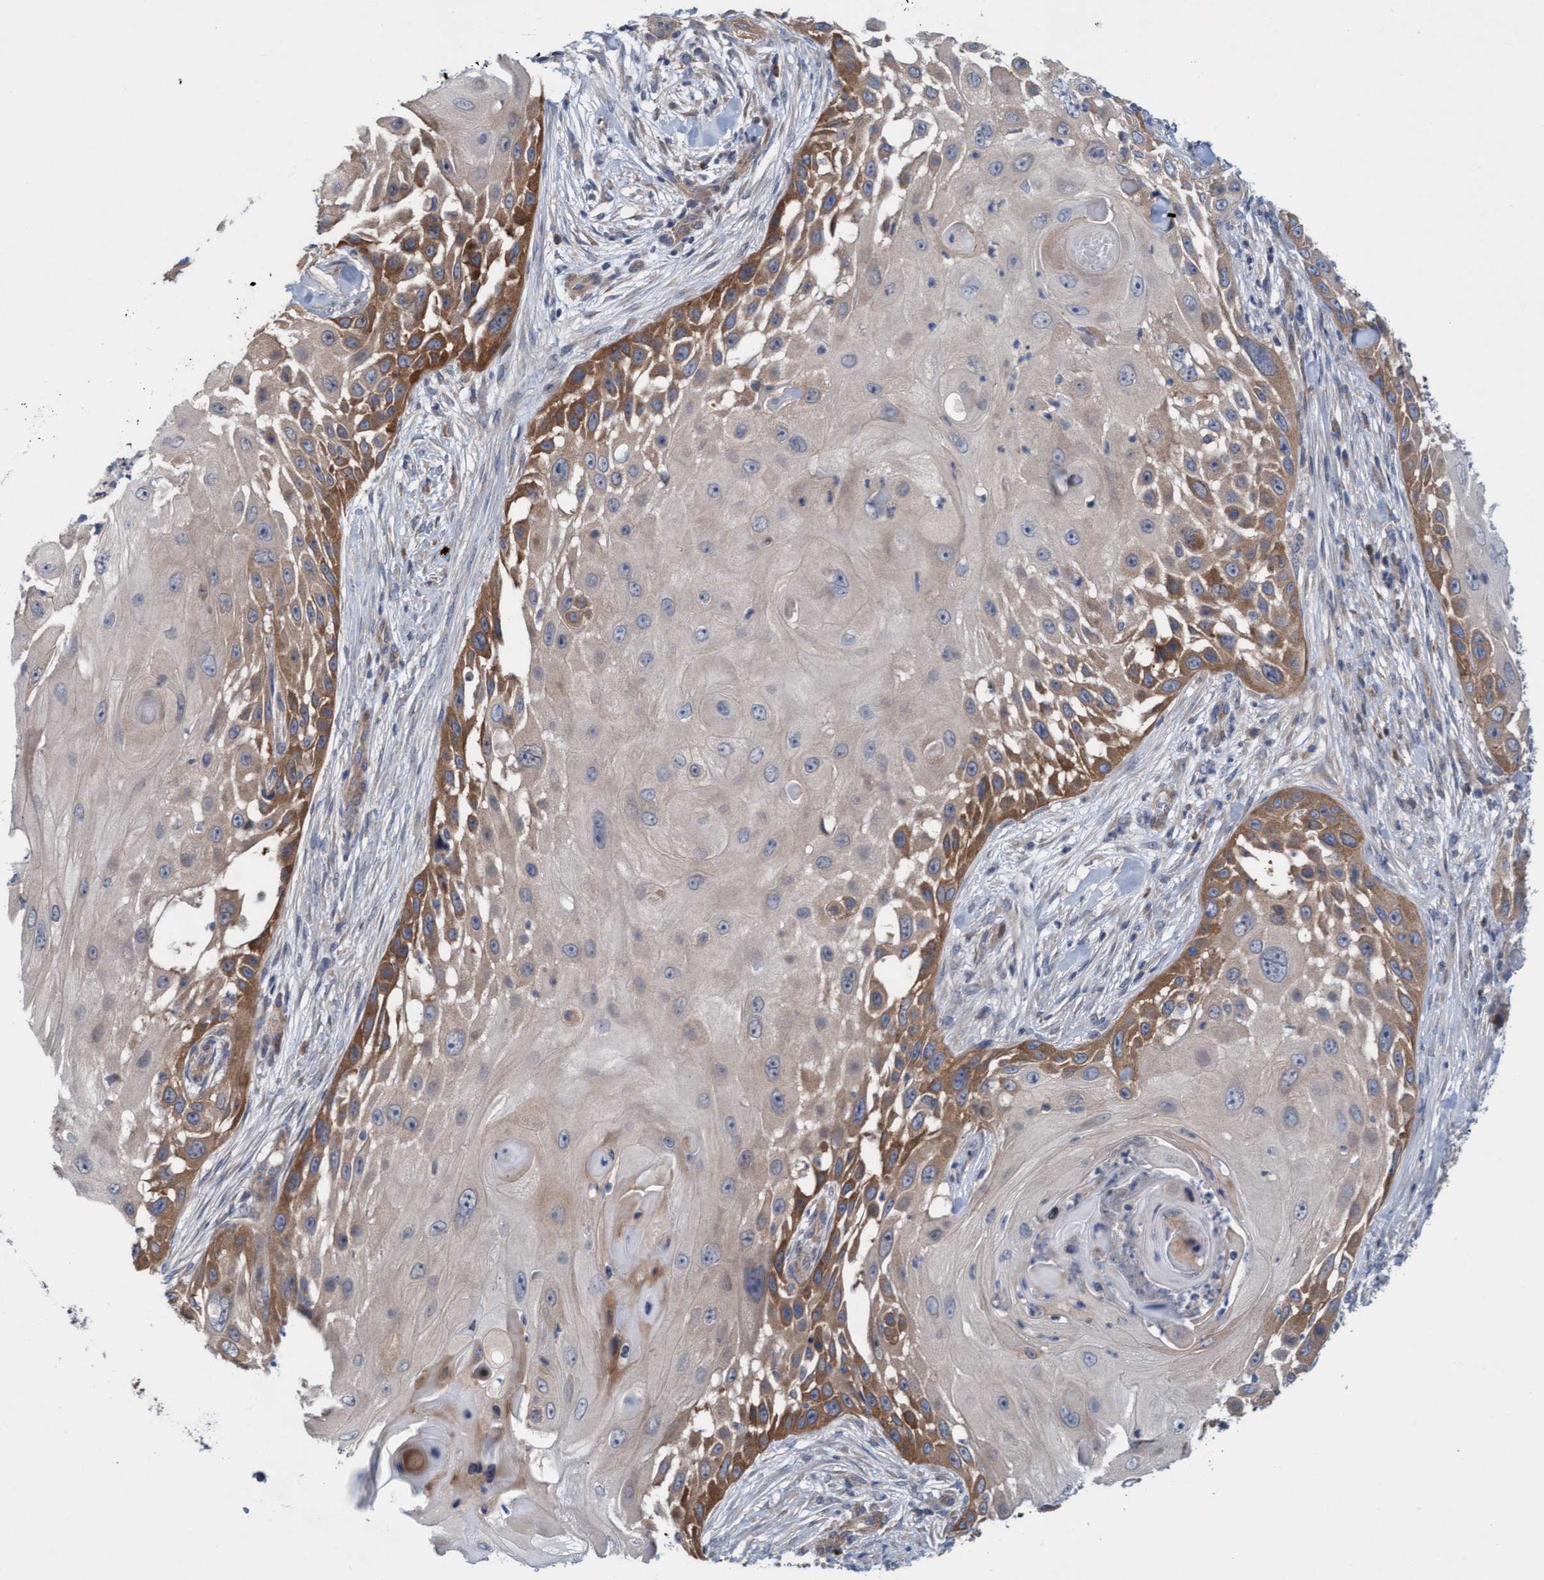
{"staining": {"intensity": "moderate", "quantity": "25%-75%", "location": "cytoplasmic/membranous"}, "tissue": "skin cancer", "cell_type": "Tumor cells", "image_type": "cancer", "snomed": [{"axis": "morphology", "description": "Squamous cell carcinoma, NOS"}, {"axis": "topography", "description": "Skin"}], "caption": "Human squamous cell carcinoma (skin) stained for a protein (brown) exhibits moderate cytoplasmic/membranous positive expression in about 25%-75% of tumor cells.", "gene": "KLHL25", "patient": {"sex": "female", "age": 44}}